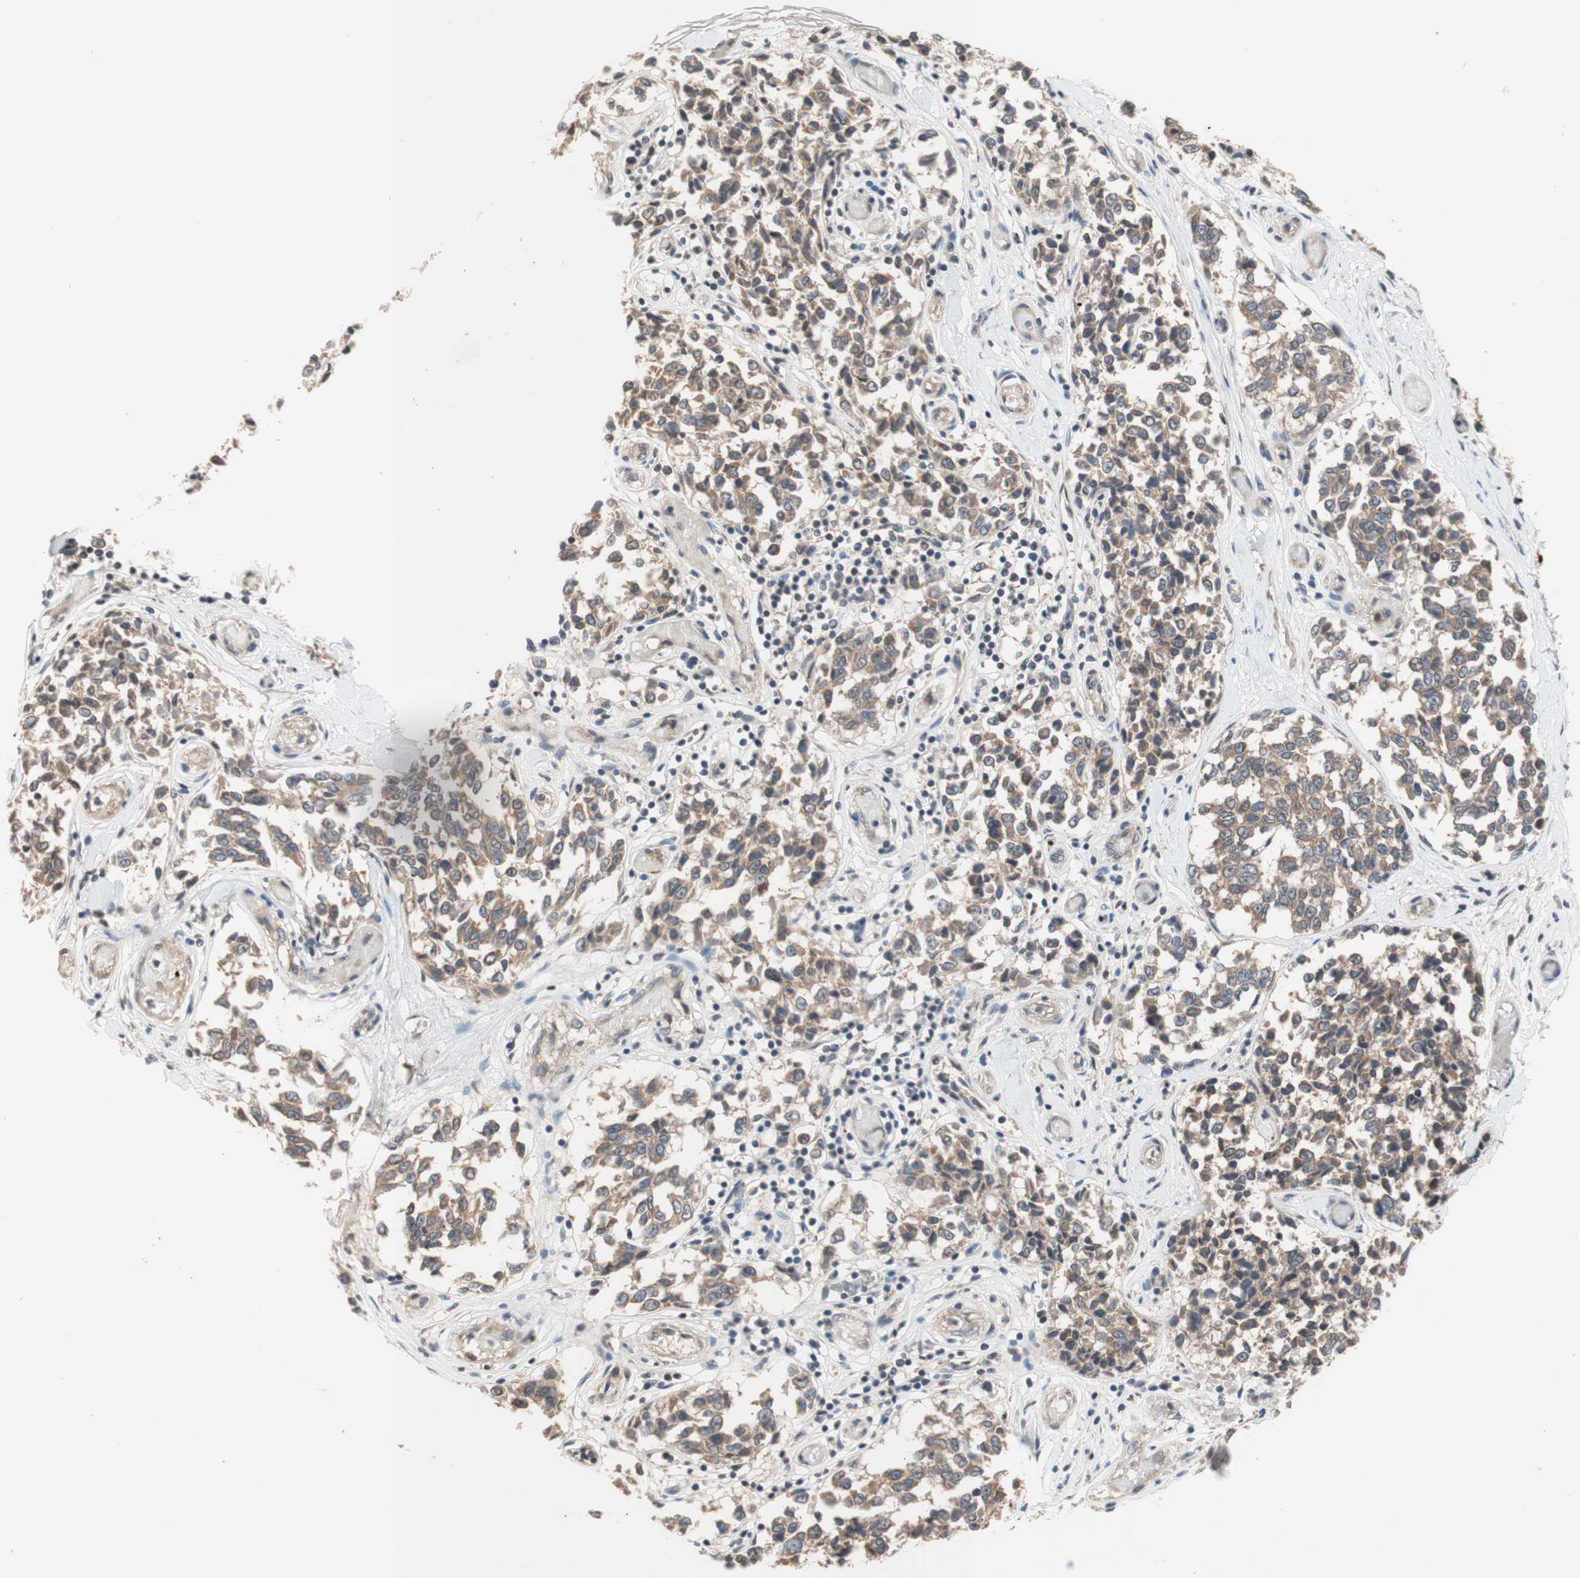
{"staining": {"intensity": "moderate", "quantity": ">75%", "location": "cytoplasmic/membranous"}, "tissue": "melanoma", "cell_type": "Tumor cells", "image_type": "cancer", "snomed": [{"axis": "morphology", "description": "Malignant melanoma, NOS"}, {"axis": "topography", "description": "Skin"}], "caption": "Moderate cytoplasmic/membranous expression is appreciated in about >75% of tumor cells in malignant melanoma. (IHC, brightfield microscopy, high magnification).", "gene": "CD55", "patient": {"sex": "female", "age": 64}}